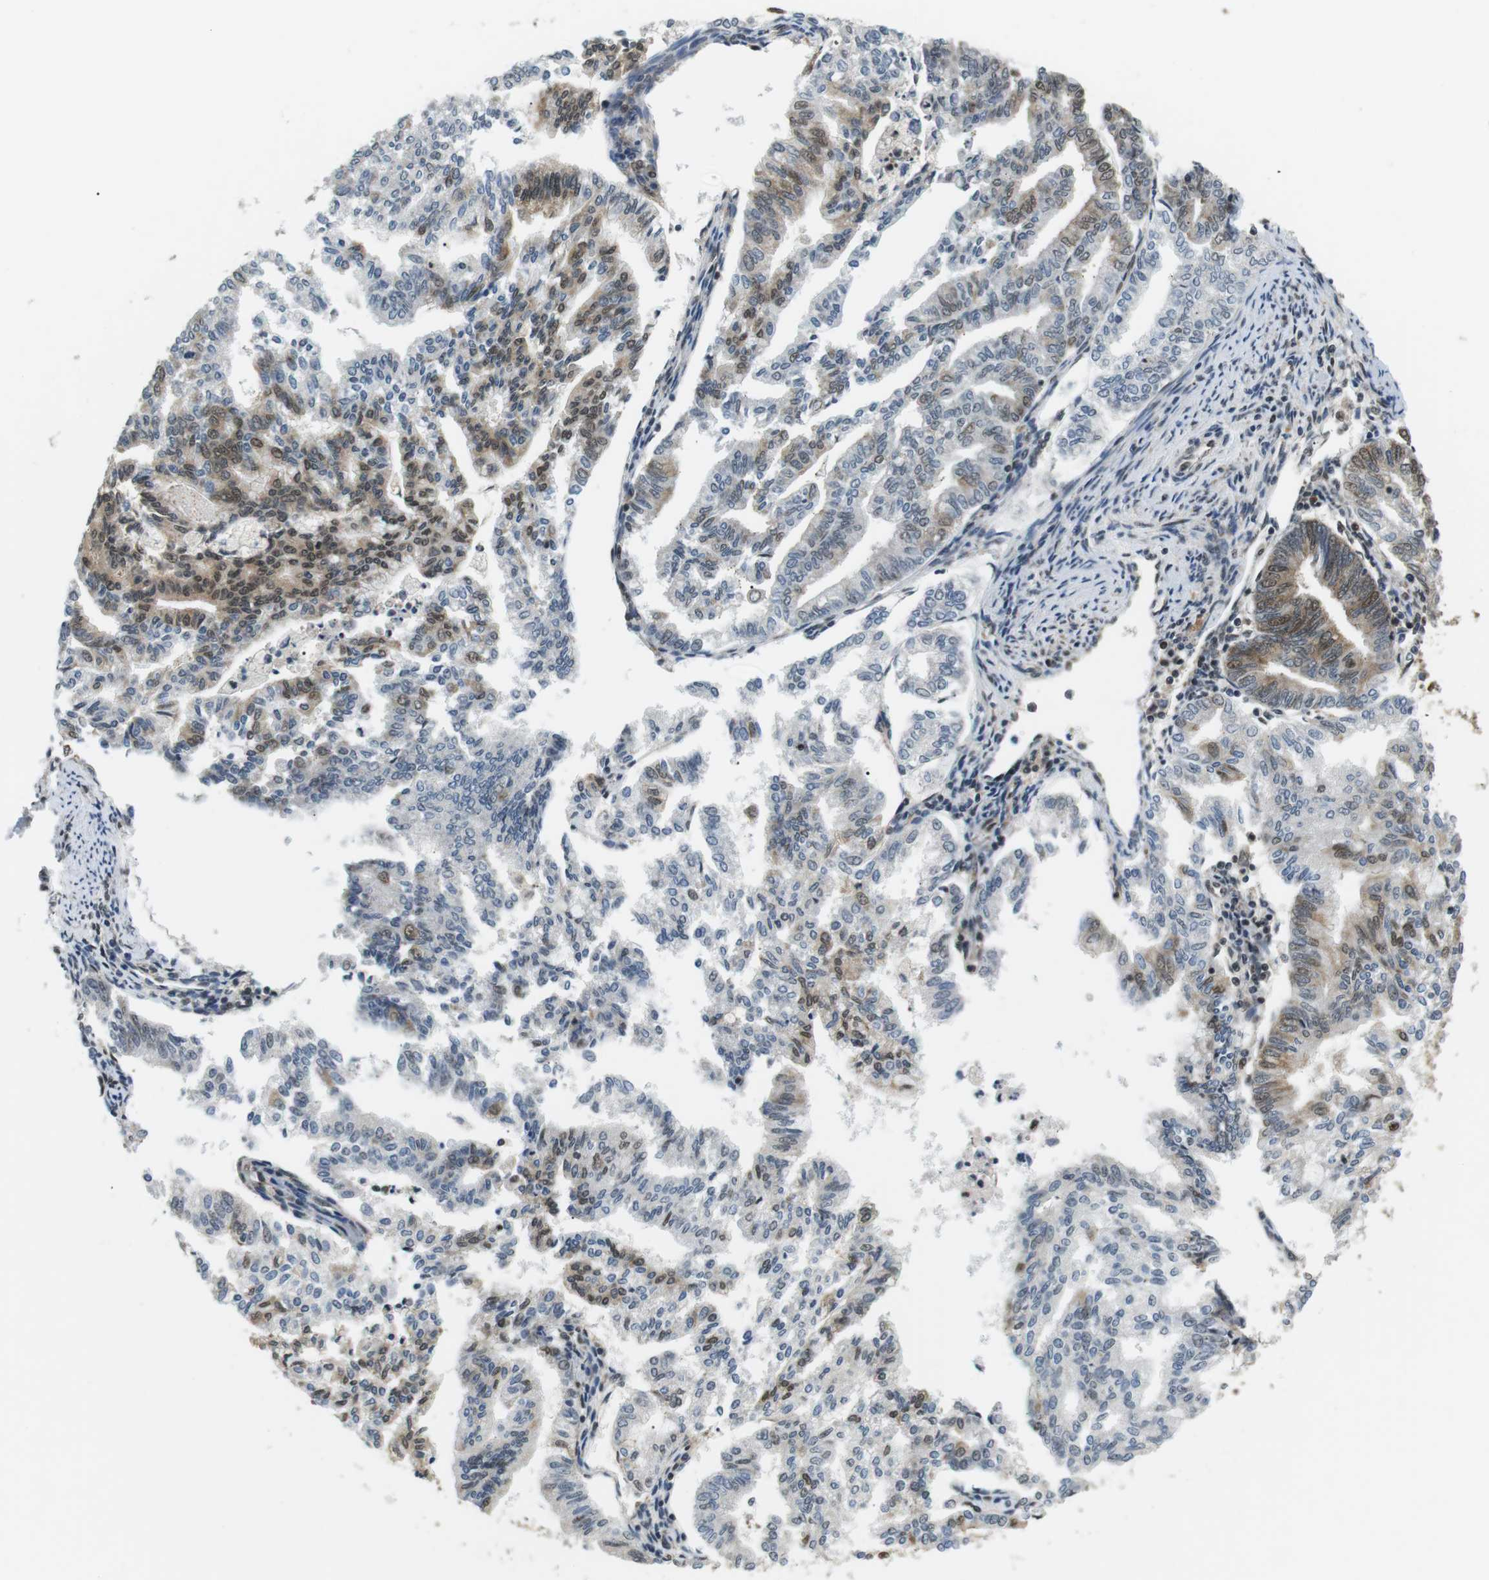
{"staining": {"intensity": "moderate", "quantity": "<25%", "location": "cytoplasmic/membranous,nuclear"}, "tissue": "endometrial cancer", "cell_type": "Tumor cells", "image_type": "cancer", "snomed": [{"axis": "morphology", "description": "Adenocarcinoma, NOS"}, {"axis": "topography", "description": "Endometrium"}], "caption": "Immunohistochemistry image of adenocarcinoma (endometrial) stained for a protein (brown), which displays low levels of moderate cytoplasmic/membranous and nuclear staining in approximately <25% of tumor cells.", "gene": "CSNK2B", "patient": {"sex": "female", "age": 79}}